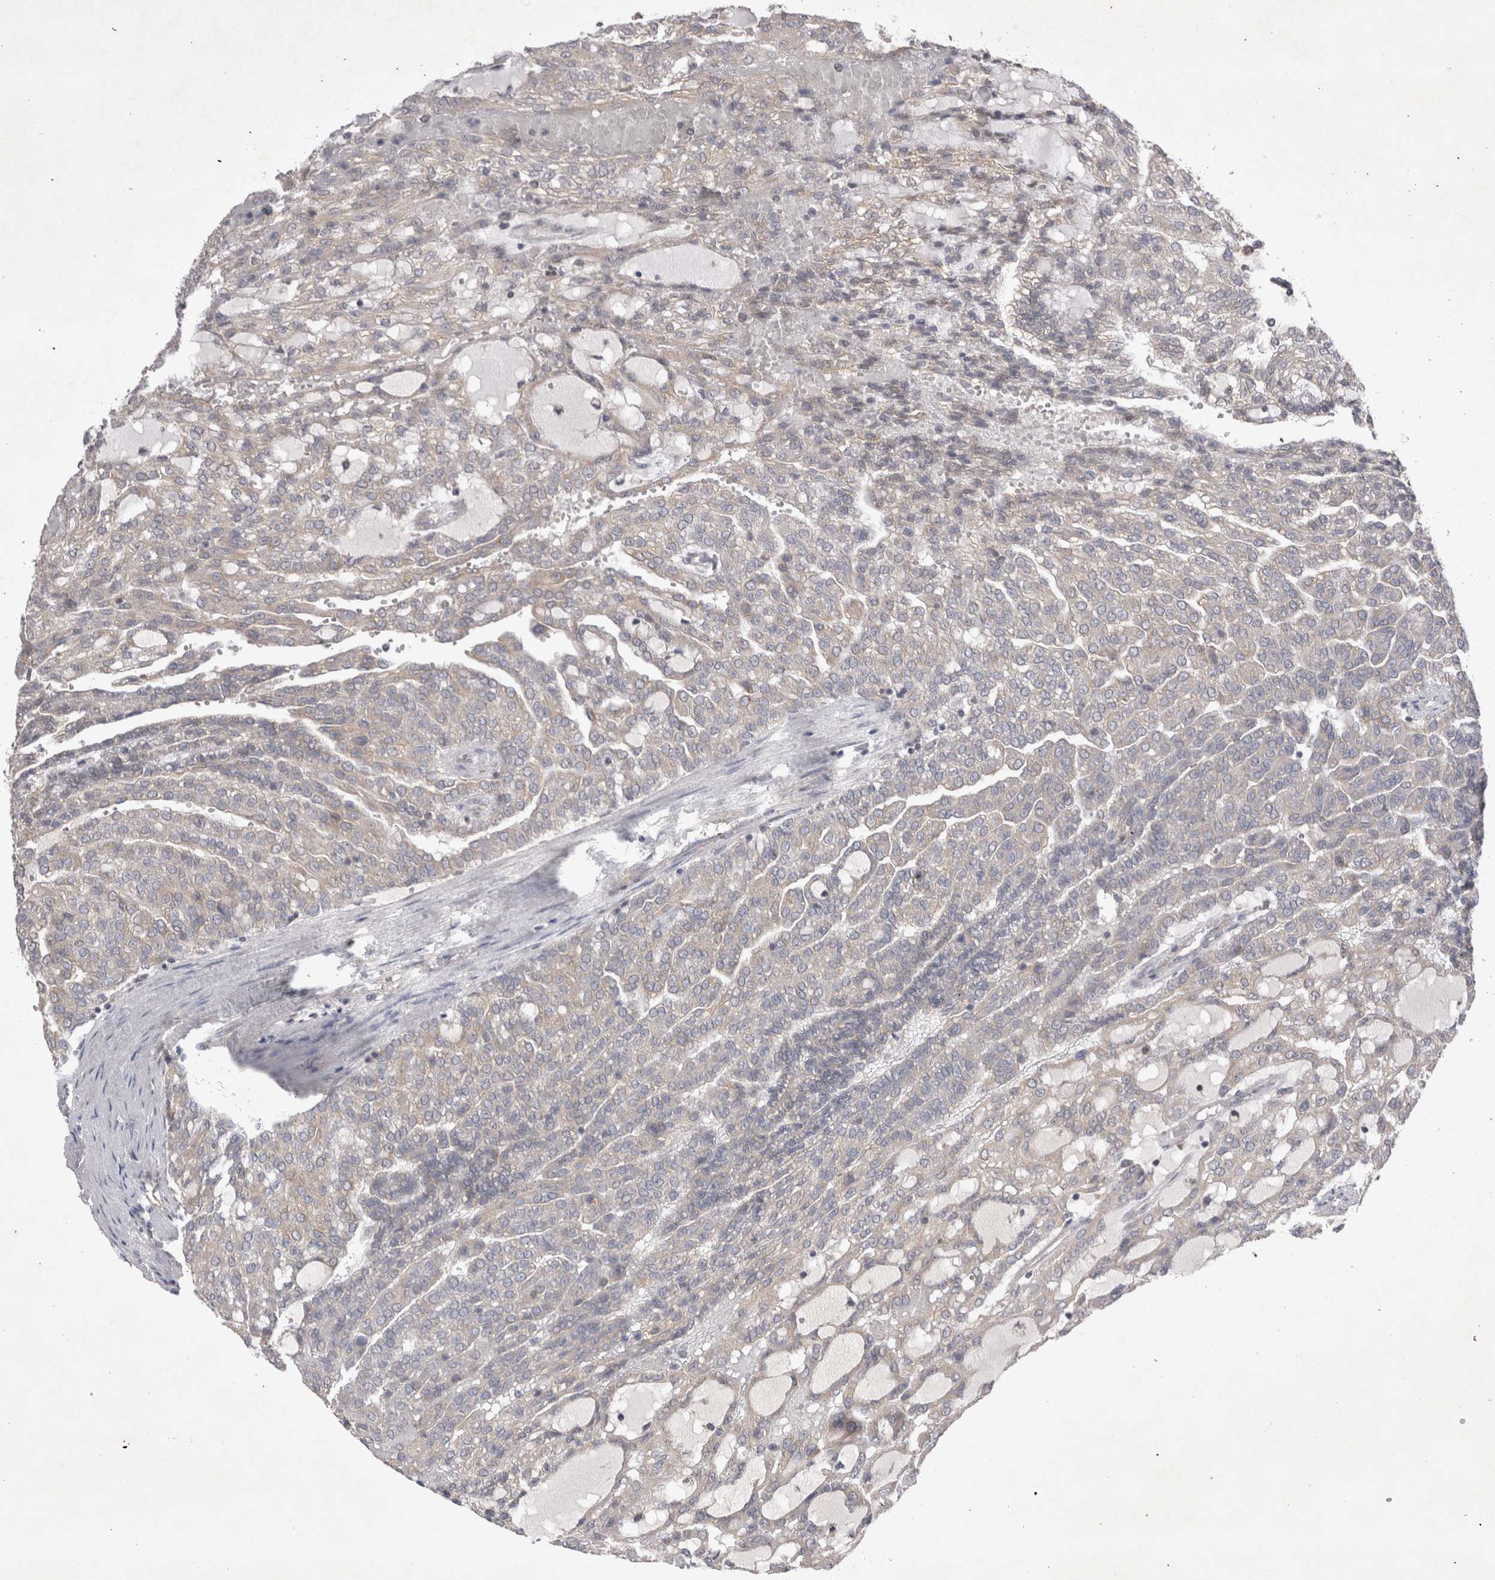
{"staining": {"intensity": "negative", "quantity": "none", "location": "none"}, "tissue": "renal cancer", "cell_type": "Tumor cells", "image_type": "cancer", "snomed": [{"axis": "morphology", "description": "Adenocarcinoma, NOS"}, {"axis": "topography", "description": "Kidney"}], "caption": "This is an immunohistochemistry image of human renal cancer. There is no positivity in tumor cells.", "gene": "SRD5A3", "patient": {"sex": "male", "age": 63}}